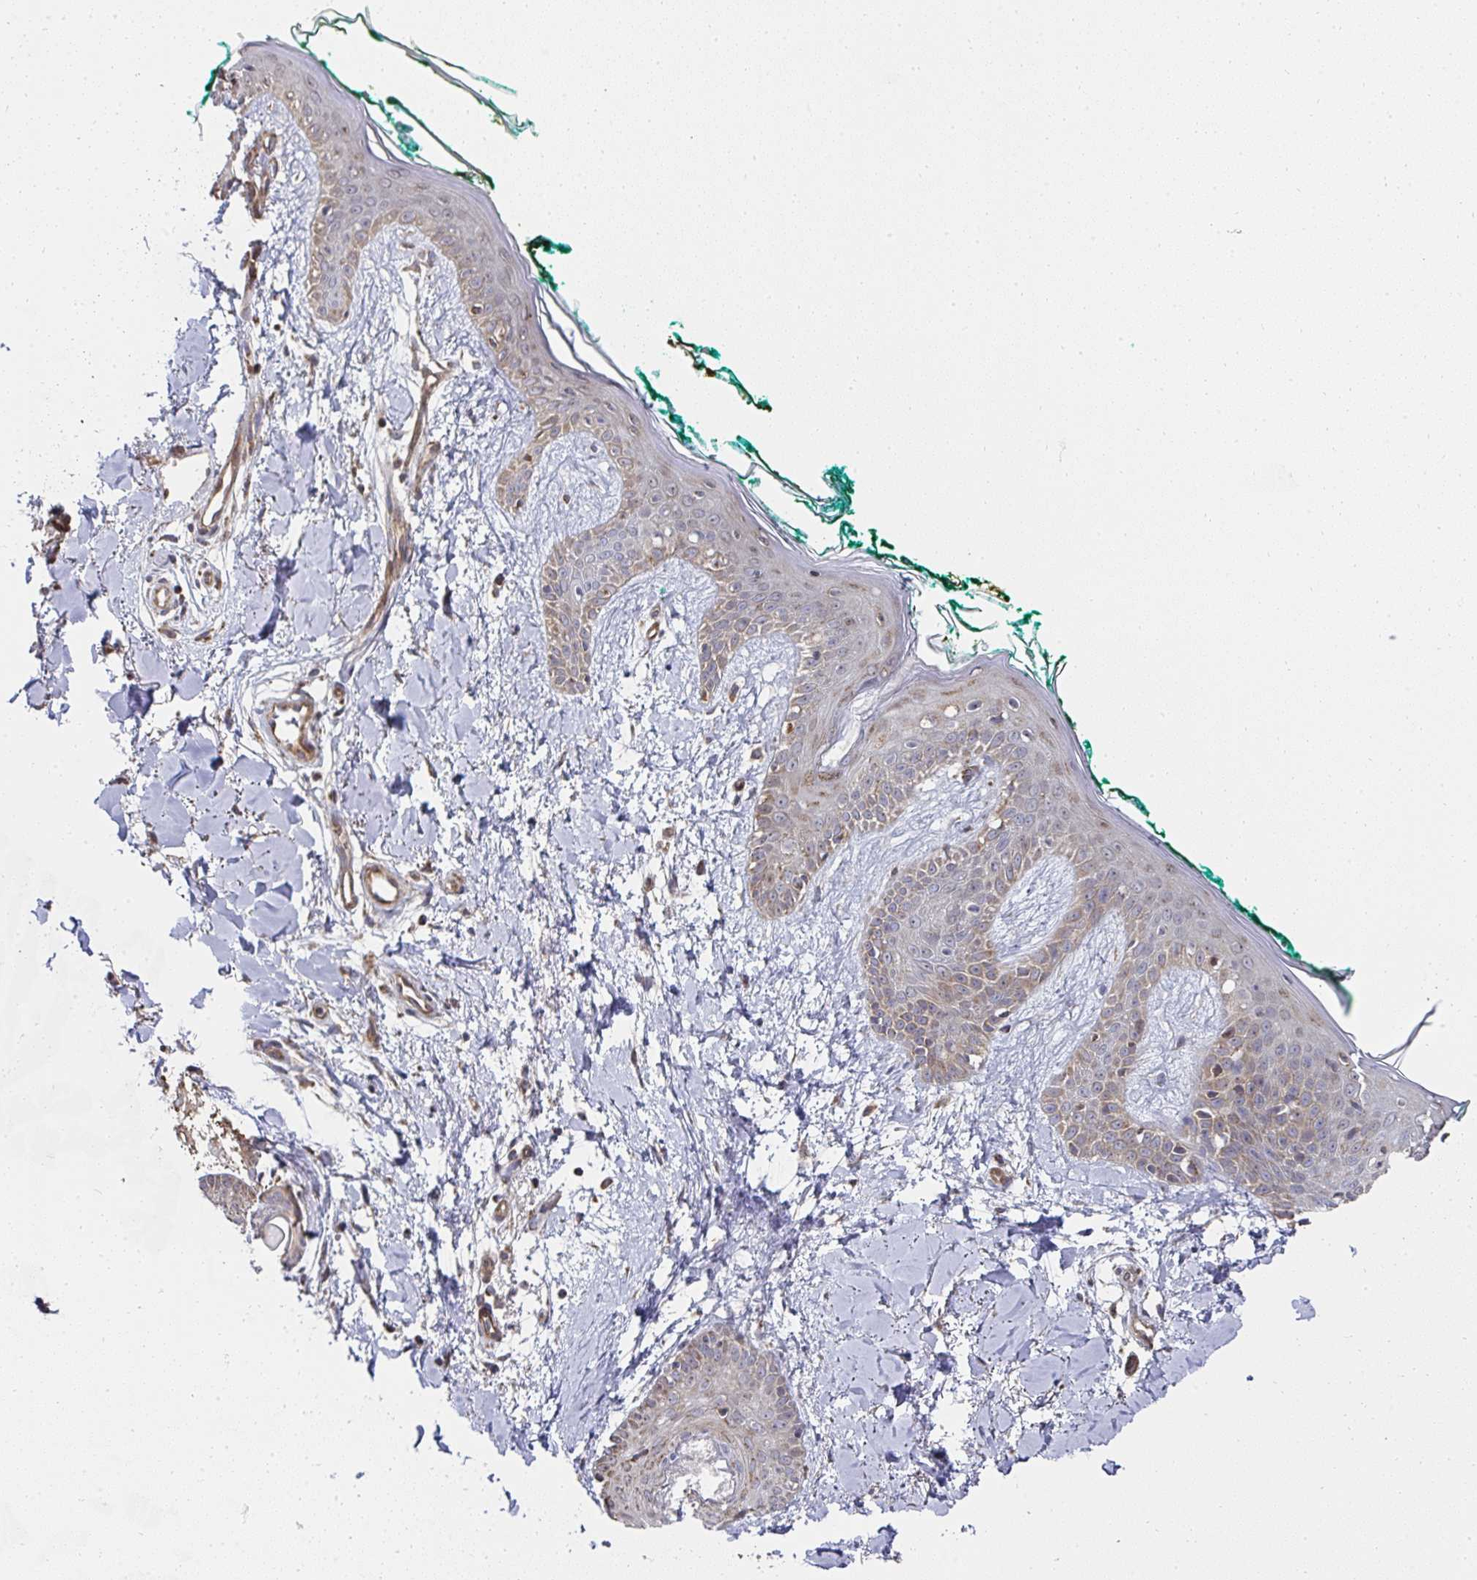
{"staining": {"intensity": "weak", "quantity": ">75%", "location": "cytoplasmic/membranous"}, "tissue": "skin", "cell_type": "Fibroblasts", "image_type": "normal", "snomed": [{"axis": "morphology", "description": "Normal tissue, NOS"}, {"axis": "topography", "description": "Skin"}], "caption": "IHC staining of benign skin, which shows low levels of weak cytoplasmic/membranous positivity in about >75% of fibroblasts indicating weak cytoplasmic/membranous protein staining. The staining was performed using DAB (brown) for protein detection and nuclei were counterstained in hematoxylin (blue).", "gene": "AGTPBP1", "patient": {"sex": "female", "age": 34}}